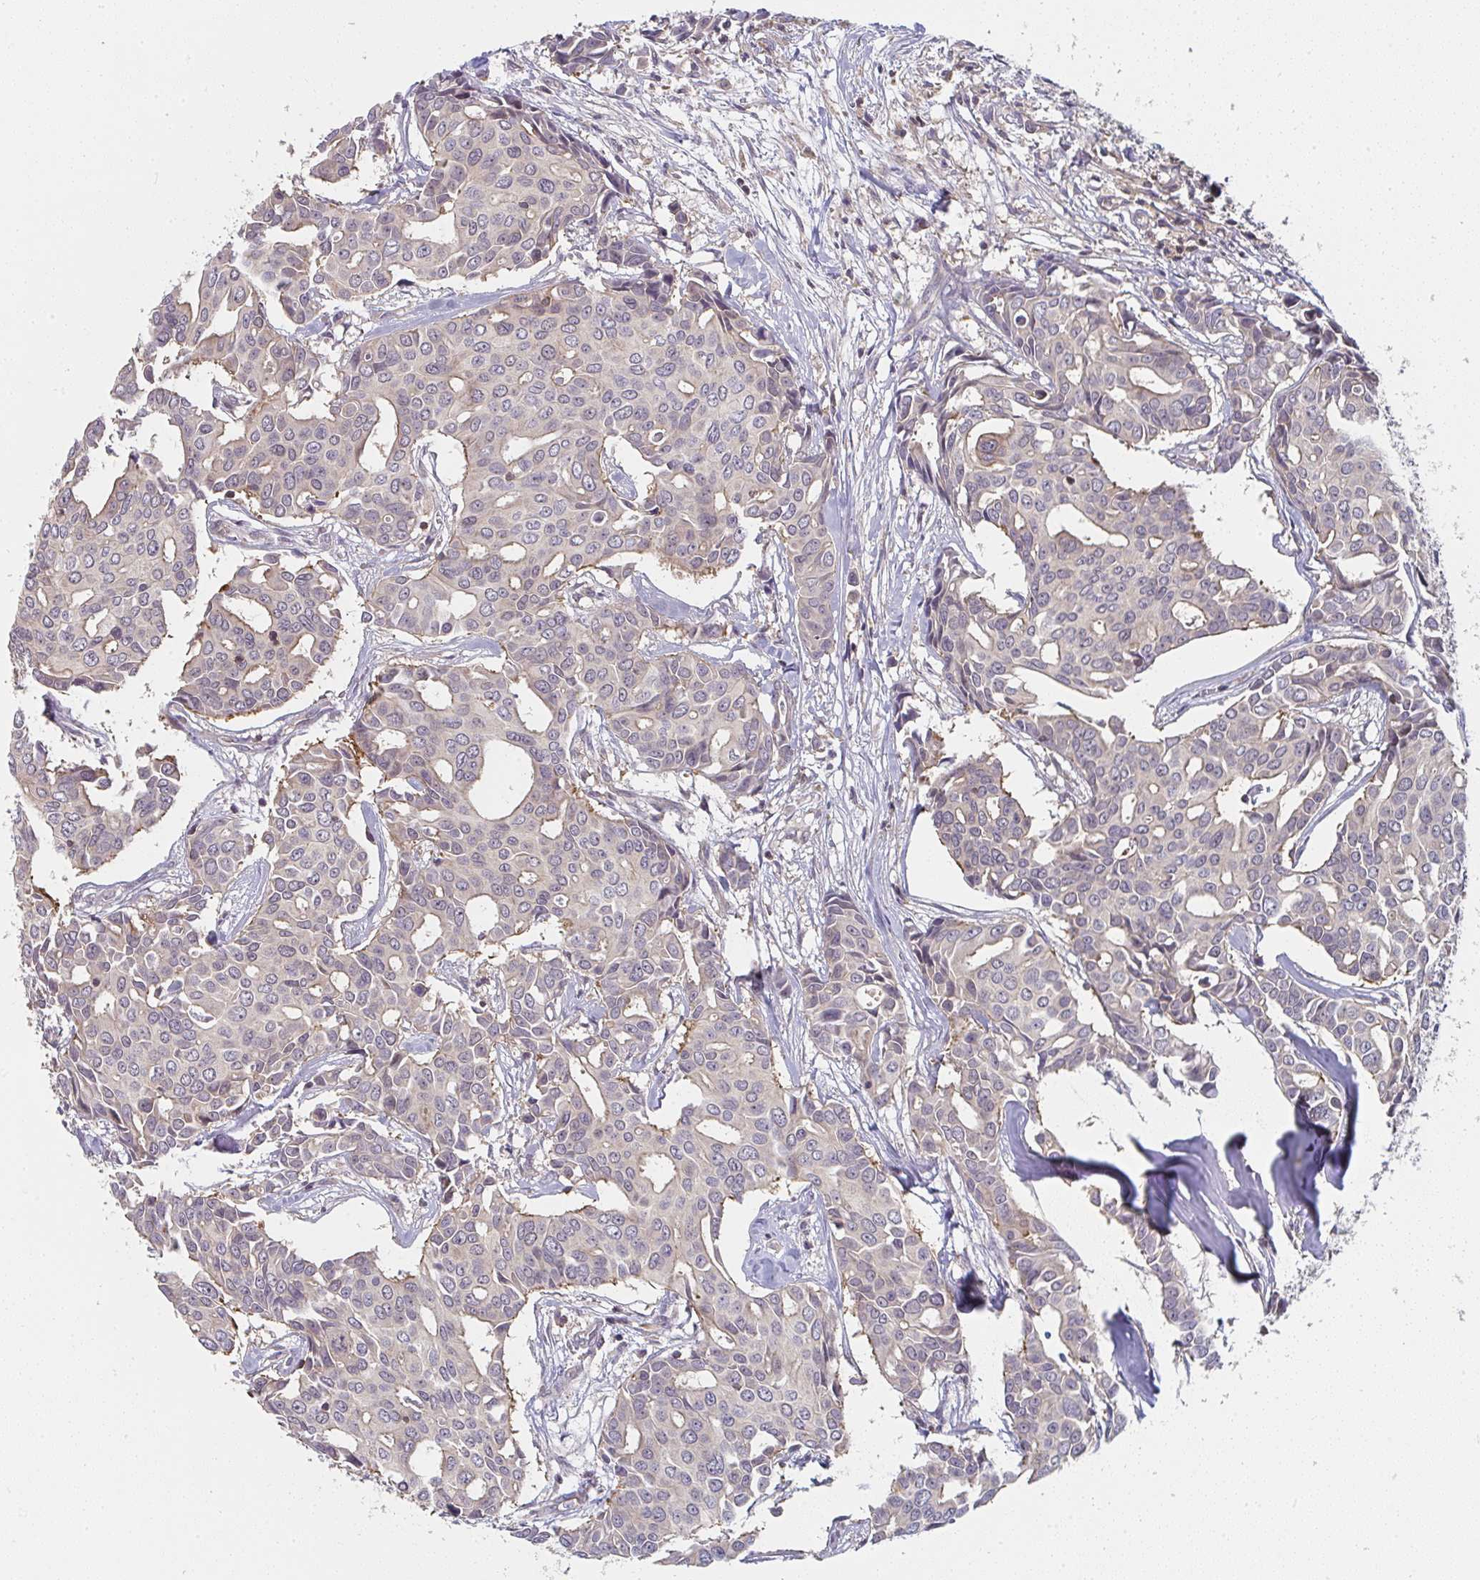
{"staining": {"intensity": "weak", "quantity": "<25%", "location": "cytoplasmic/membranous"}, "tissue": "breast cancer", "cell_type": "Tumor cells", "image_type": "cancer", "snomed": [{"axis": "morphology", "description": "Duct carcinoma"}, {"axis": "topography", "description": "Breast"}], "caption": "This is an IHC image of breast cancer (invasive ductal carcinoma). There is no positivity in tumor cells.", "gene": "RANGRF", "patient": {"sex": "female", "age": 54}}